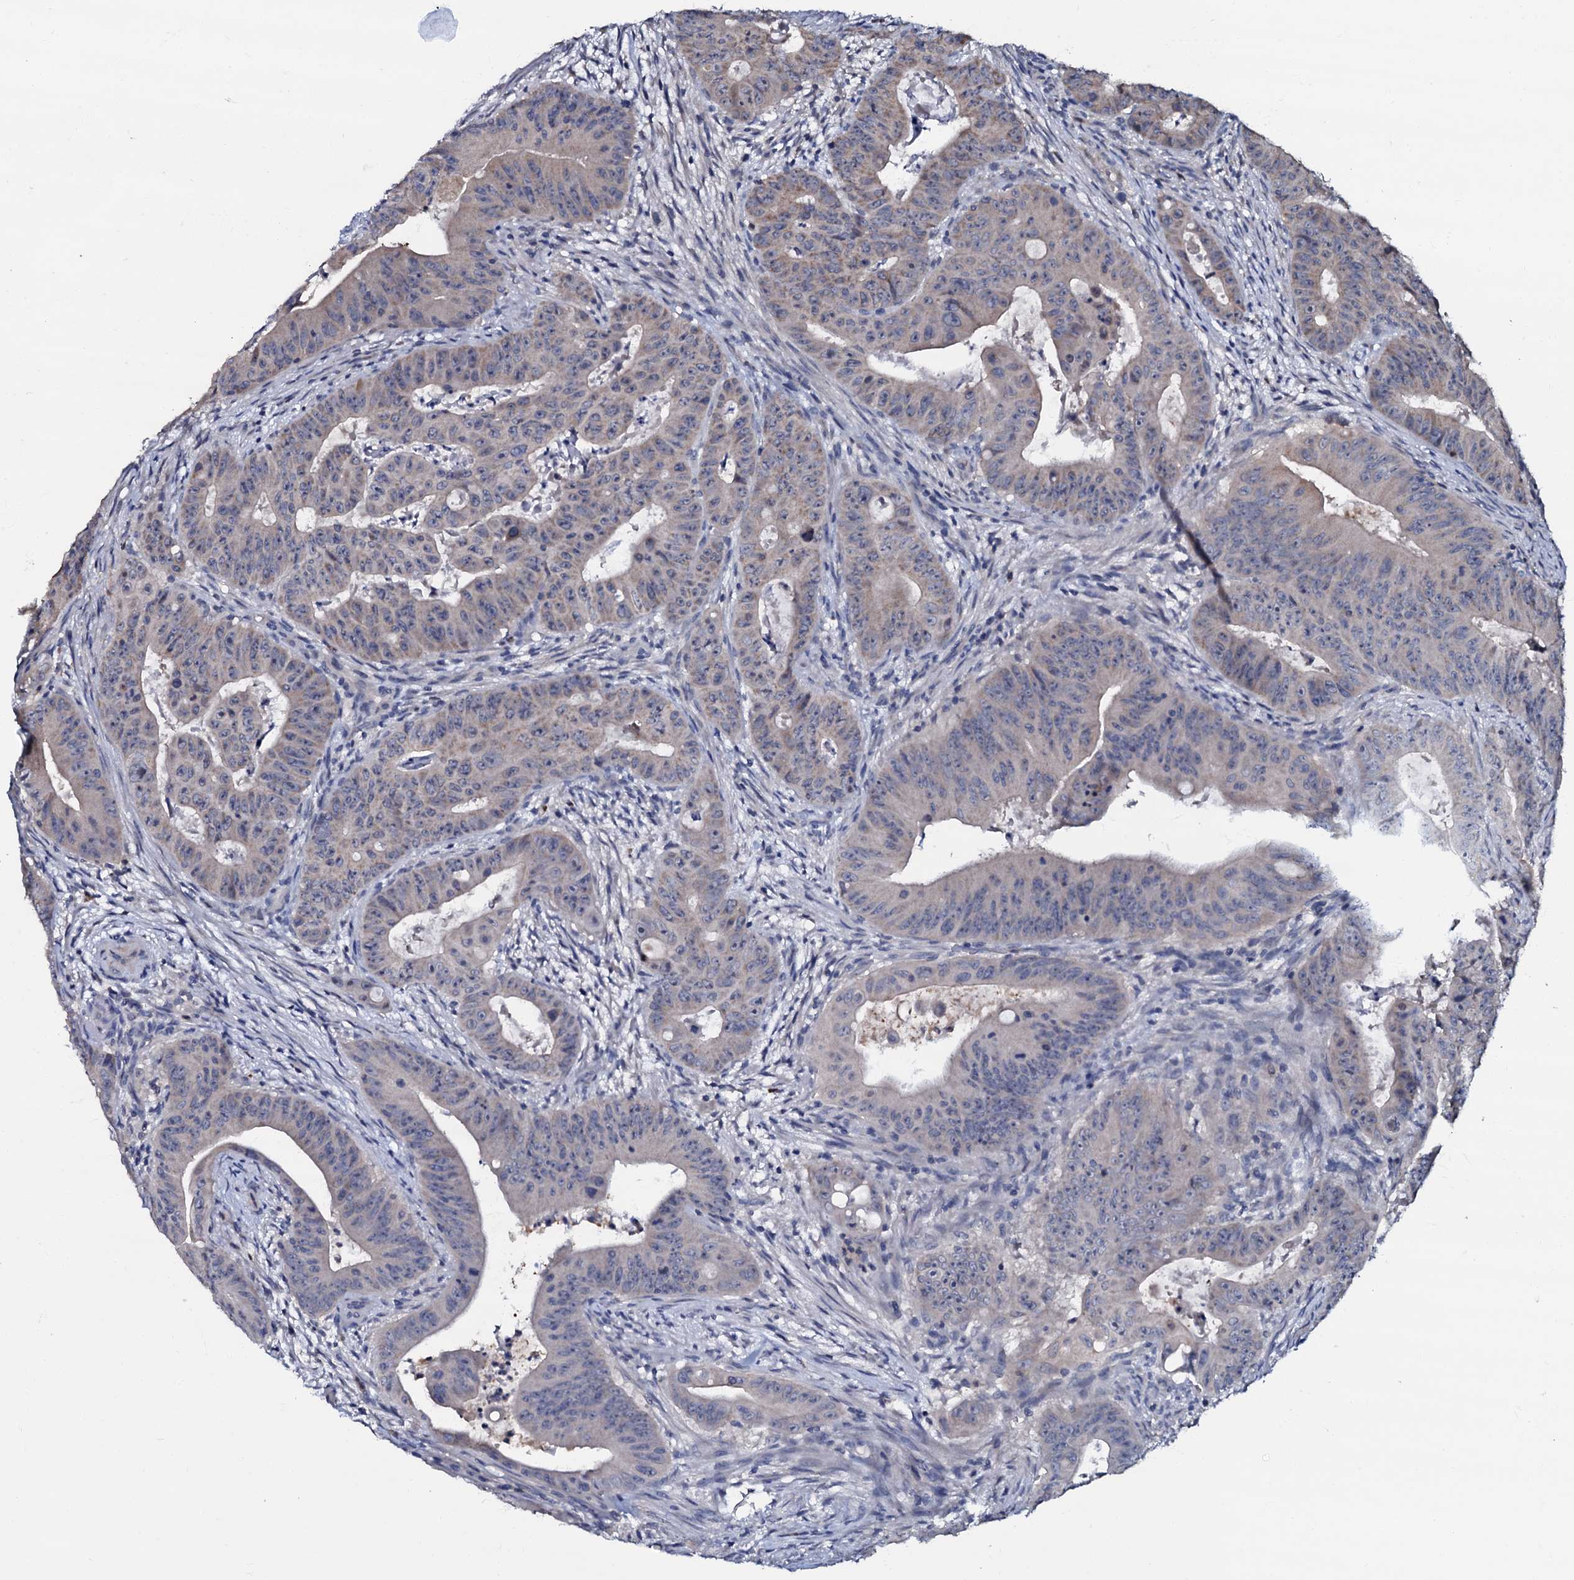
{"staining": {"intensity": "negative", "quantity": "none", "location": "none"}, "tissue": "colorectal cancer", "cell_type": "Tumor cells", "image_type": "cancer", "snomed": [{"axis": "morphology", "description": "Adenocarcinoma, NOS"}, {"axis": "topography", "description": "Rectum"}], "caption": "A histopathology image of adenocarcinoma (colorectal) stained for a protein shows no brown staining in tumor cells. Brightfield microscopy of immunohistochemistry stained with DAB (3,3'-diaminobenzidine) (brown) and hematoxylin (blue), captured at high magnification.", "gene": "CPNE2", "patient": {"sex": "female", "age": 75}}